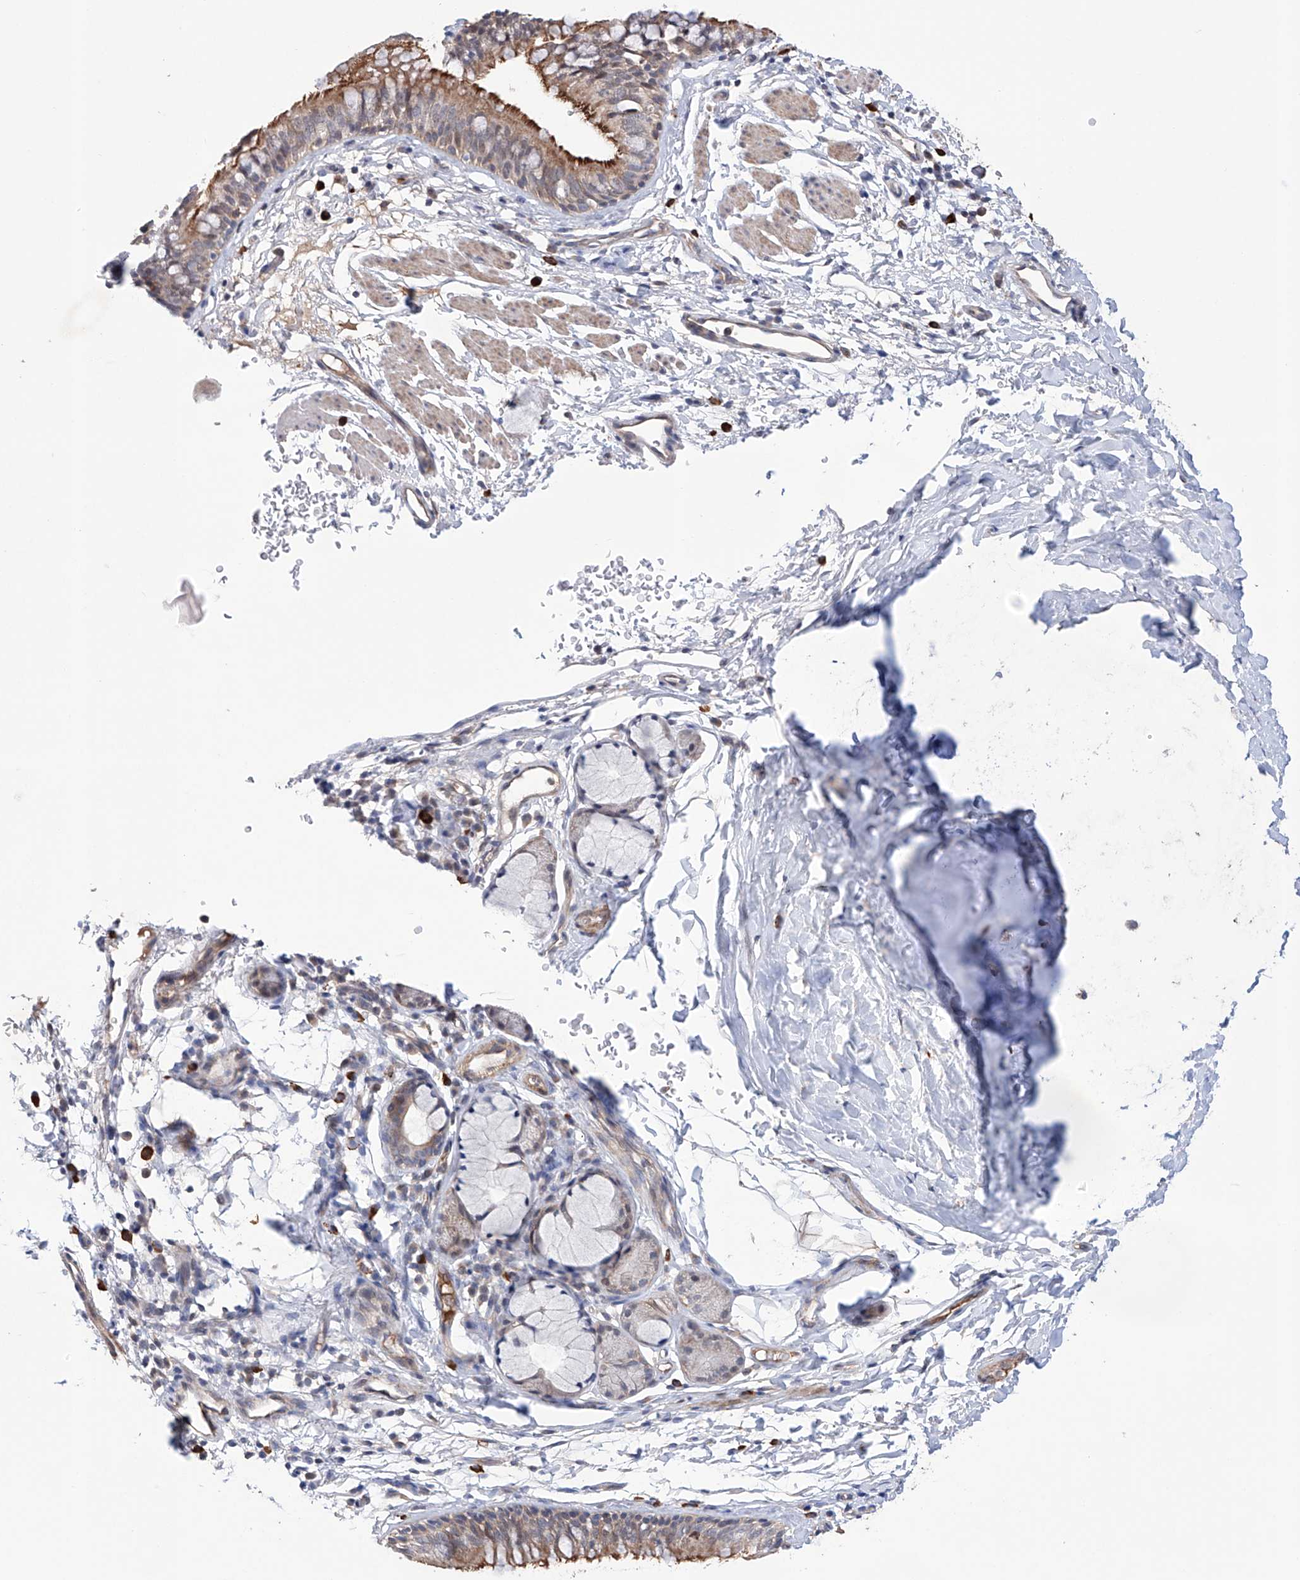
{"staining": {"intensity": "strong", "quantity": "25%-75%", "location": "cytoplasmic/membranous"}, "tissue": "bronchus", "cell_type": "Respiratory epithelial cells", "image_type": "normal", "snomed": [{"axis": "morphology", "description": "Normal tissue, NOS"}, {"axis": "topography", "description": "Cartilage tissue"}, {"axis": "topography", "description": "Bronchus"}], "caption": "Bronchus stained for a protein displays strong cytoplasmic/membranous positivity in respiratory epithelial cells.", "gene": "AFG1L", "patient": {"sex": "female", "age": 36}}